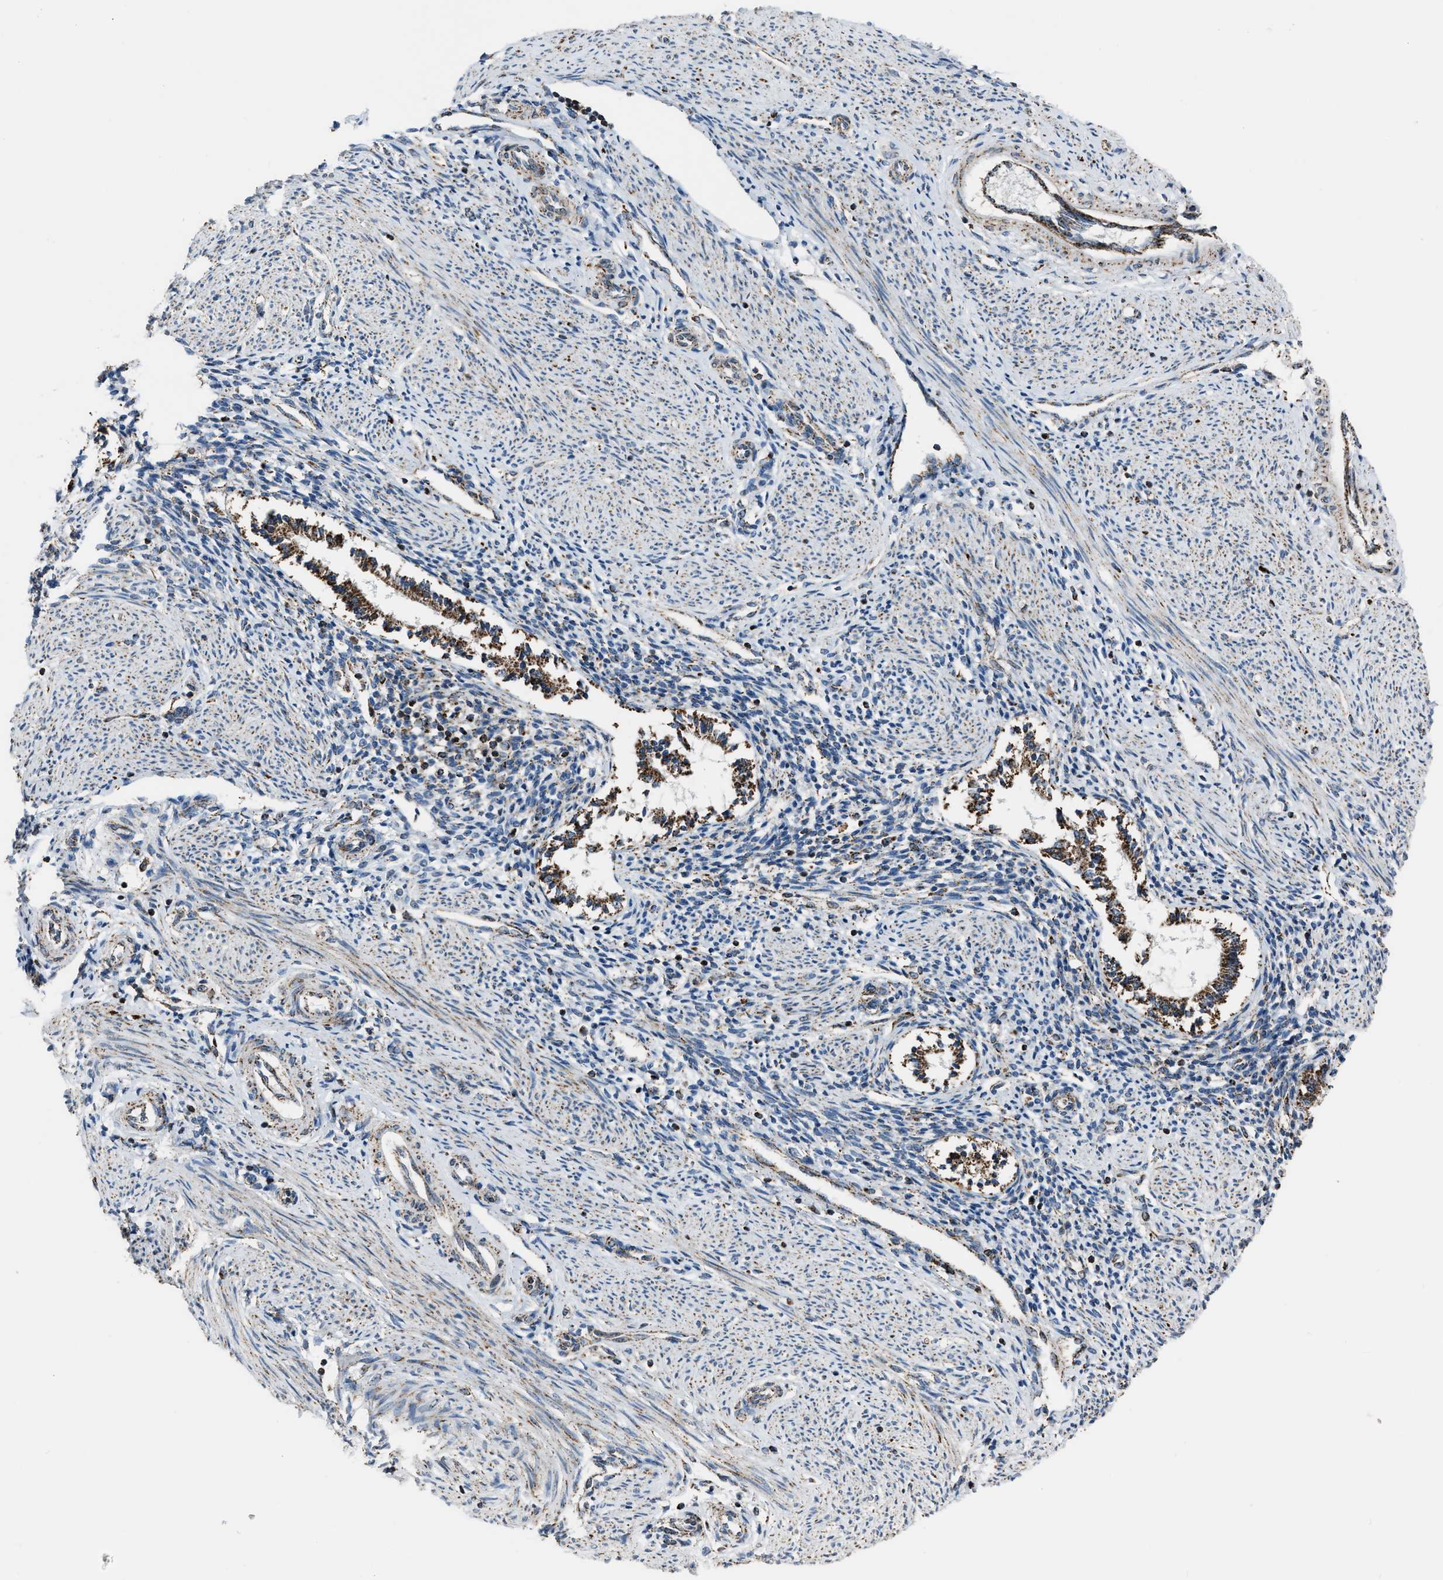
{"staining": {"intensity": "moderate", "quantity": "25%-75%", "location": "cytoplasmic/membranous"}, "tissue": "endometrium", "cell_type": "Cells in endometrial stroma", "image_type": "normal", "snomed": [{"axis": "morphology", "description": "Normal tissue, NOS"}, {"axis": "topography", "description": "Endometrium"}], "caption": "Immunohistochemical staining of benign endometrium exhibits 25%-75% levels of moderate cytoplasmic/membranous protein staining in about 25%-75% of cells in endometrial stroma.", "gene": "CHN2", "patient": {"sex": "female", "age": 42}}